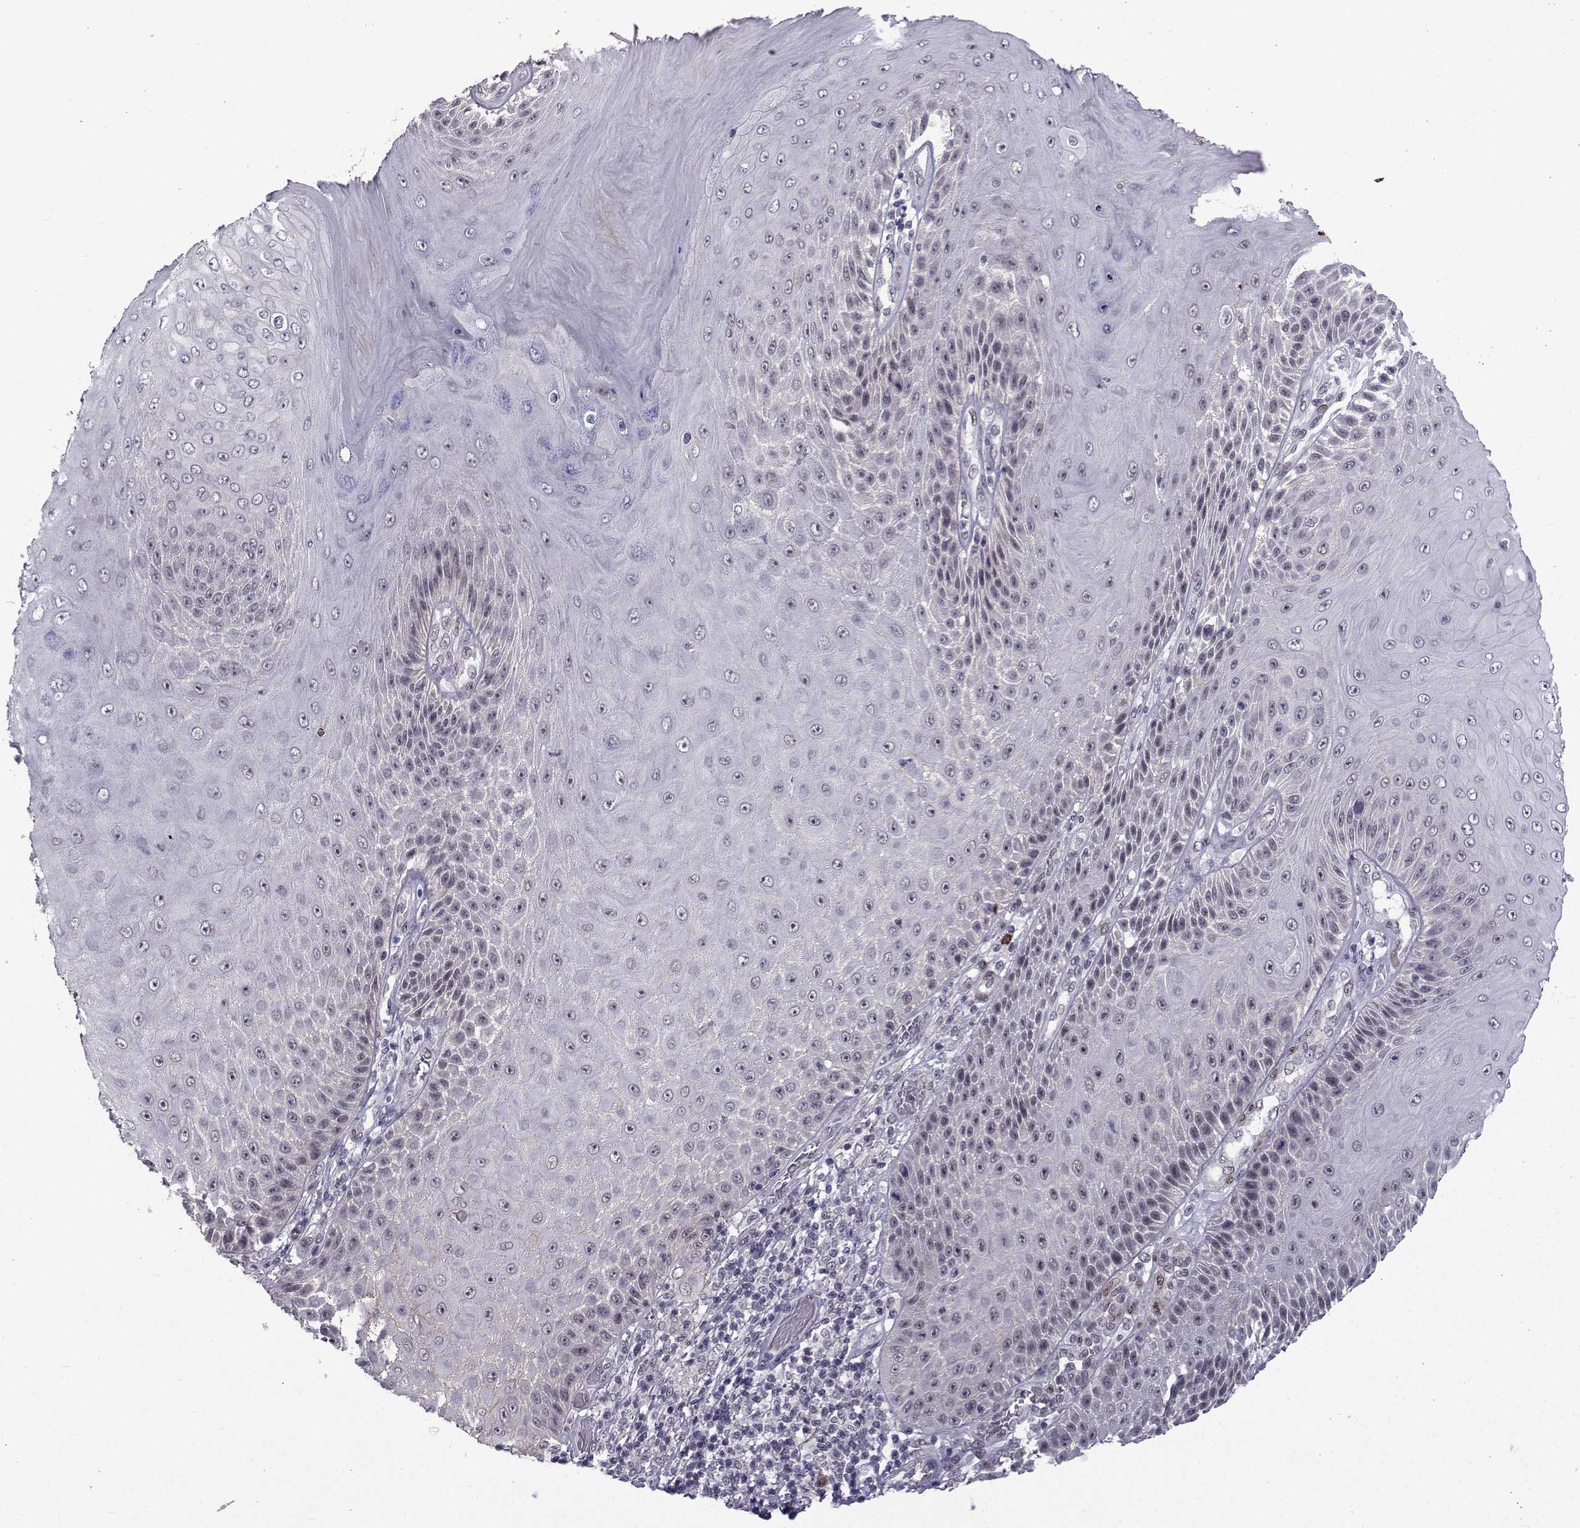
{"staining": {"intensity": "negative", "quantity": "none", "location": "none"}, "tissue": "skin cancer", "cell_type": "Tumor cells", "image_type": "cancer", "snomed": [{"axis": "morphology", "description": "Squamous cell carcinoma, NOS"}, {"axis": "topography", "description": "Skin"}], "caption": "Squamous cell carcinoma (skin) was stained to show a protein in brown. There is no significant positivity in tumor cells. (DAB (3,3'-diaminobenzidine) immunohistochemistry, high magnification).", "gene": "RBM24", "patient": {"sex": "male", "age": 62}}